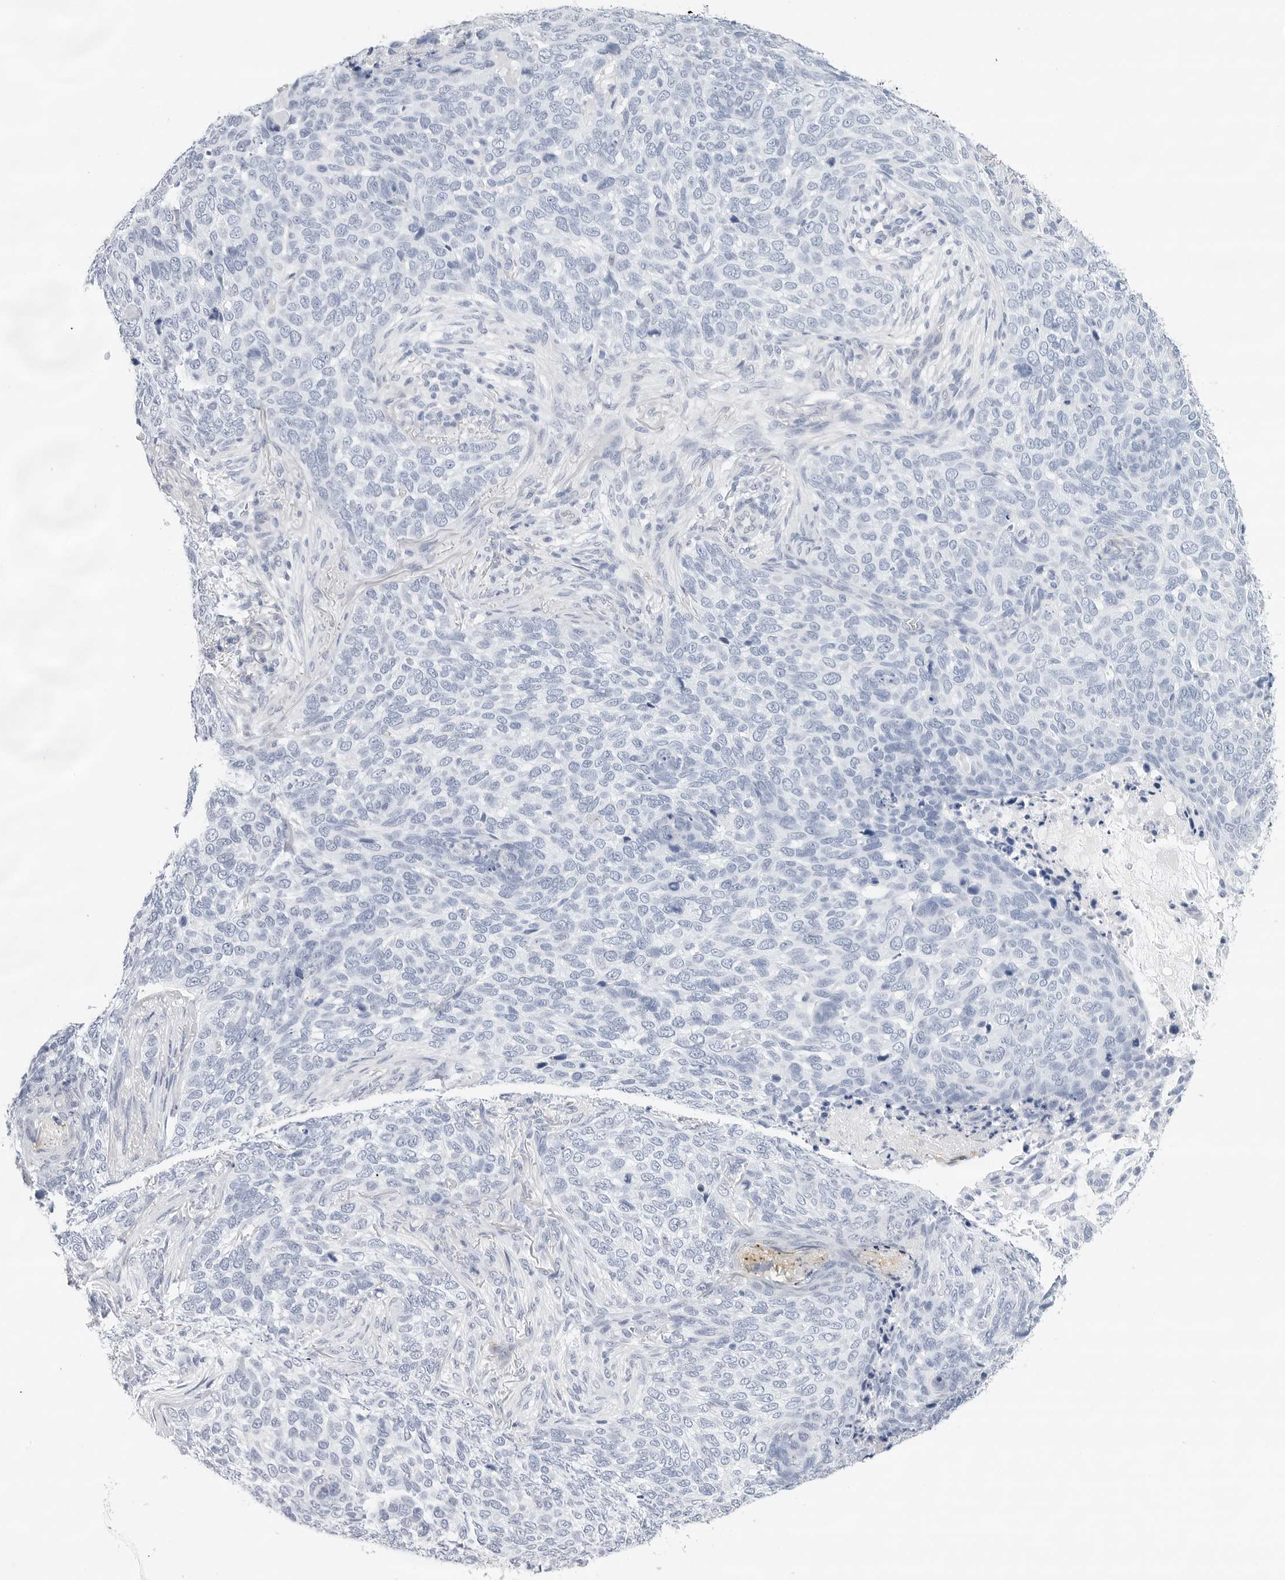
{"staining": {"intensity": "negative", "quantity": "none", "location": "none"}, "tissue": "skin cancer", "cell_type": "Tumor cells", "image_type": "cancer", "snomed": [{"axis": "morphology", "description": "Basal cell carcinoma"}, {"axis": "topography", "description": "Skin"}], "caption": "IHC image of human skin basal cell carcinoma stained for a protein (brown), which exhibits no expression in tumor cells. (IHC, brightfield microscopy, high magnification).", "gene": "SLC19A1", "patient": {"sex": "female", "age": 64}}